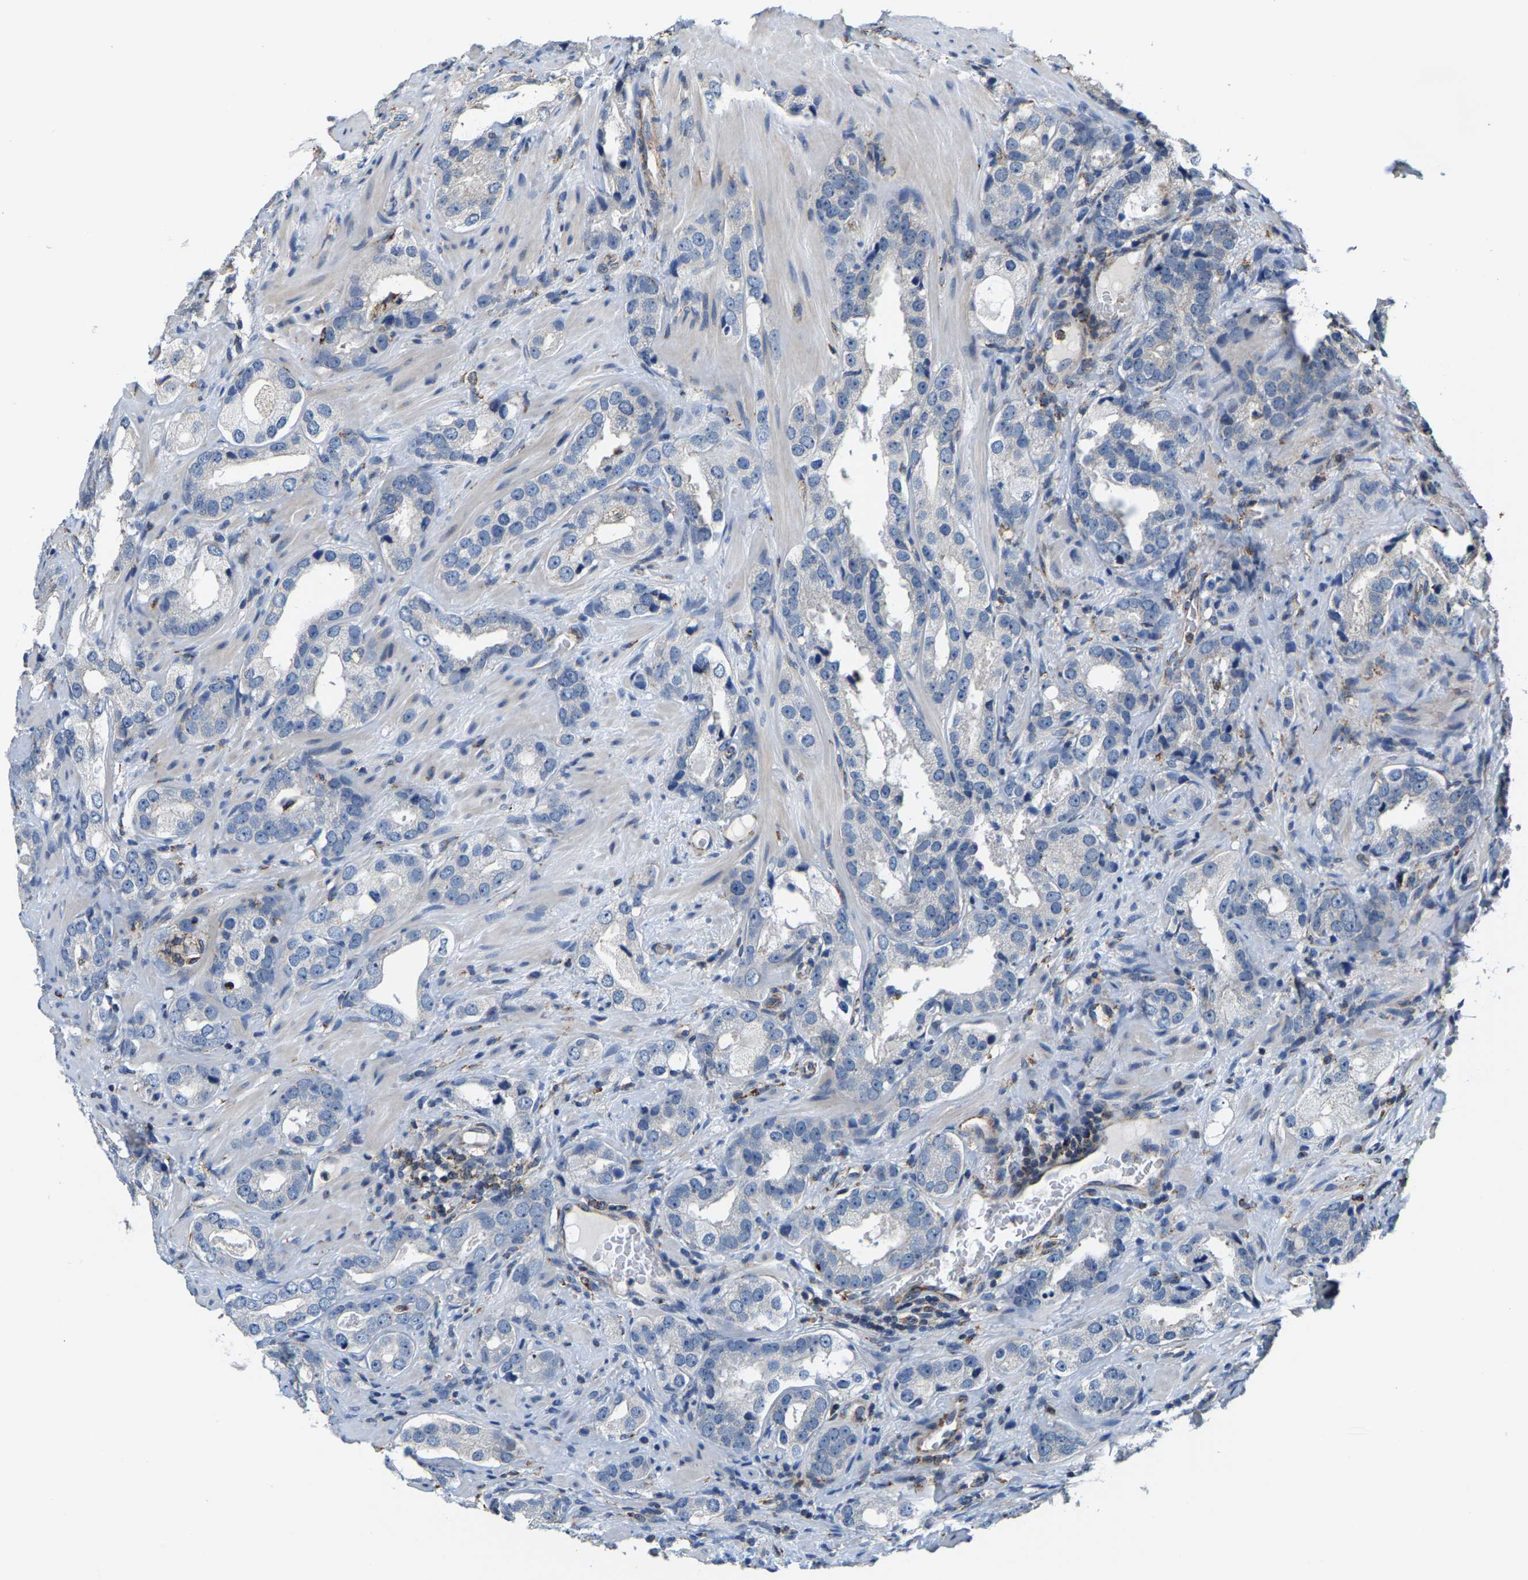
{"staining": {"intensity": "negative", "quantity": "none", "location": "none"}, "tissue": "prostate cancer", "cell_type": "Tumor cells", "image_type": "cancer", "snomed": [{"axis": "morphology", "description": "Adenocarcinoma, High grade"}, {"axis": "topography", "description": "Prostate"}], "caption": "DAB immunohistochemical staining of prostate adenocarcinoma (high-grade) shows no significant expression in tumor cells.", "gene": "SHMT2", "patient": {"sex": "male", "age": 63}}